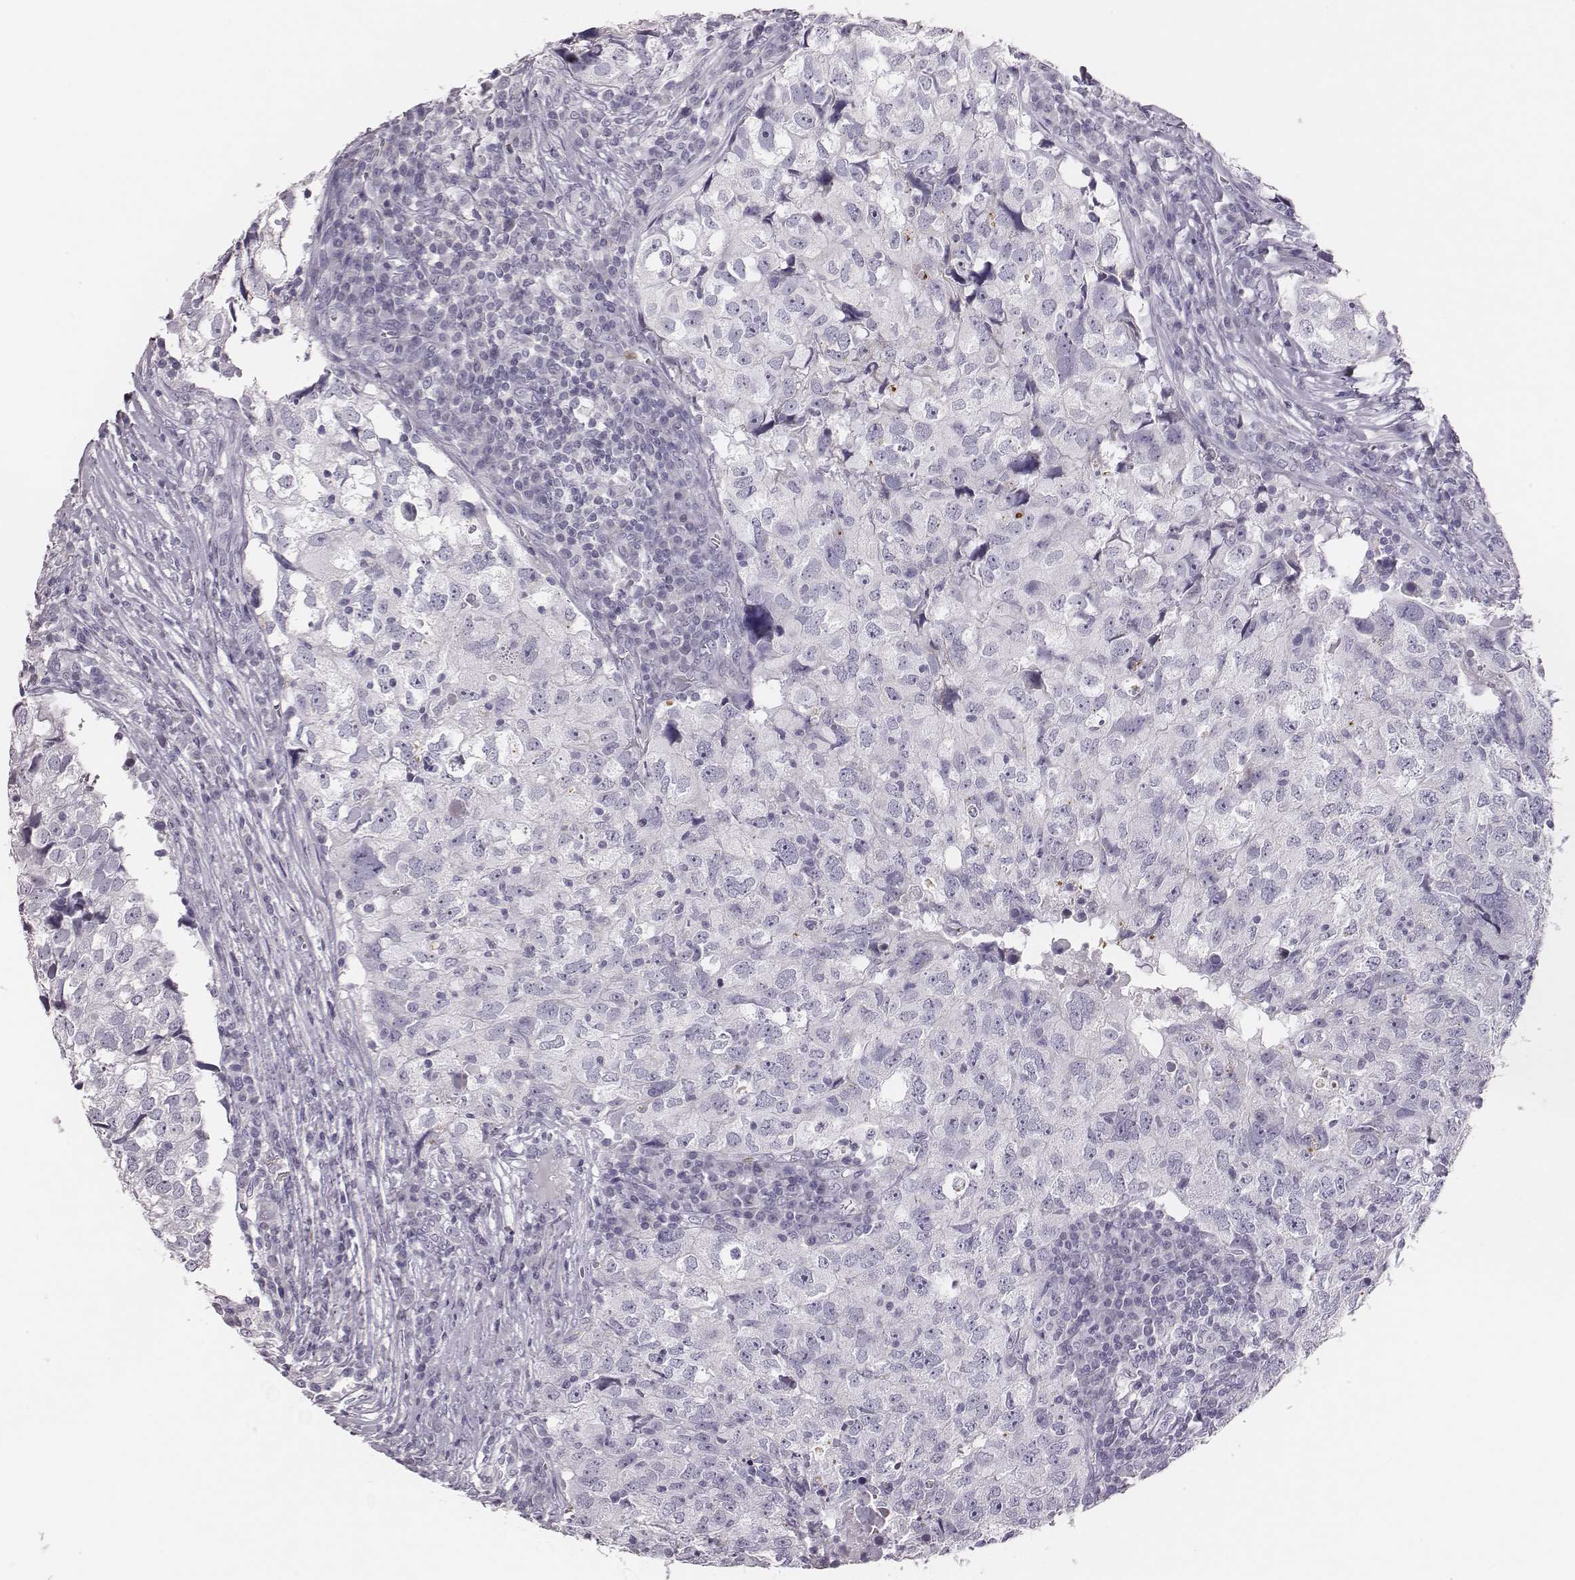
{"staining": {"intensity": "negative", "quantity": "none", "location": "none"}, "tissue": "breast cancer", "cell_type": "Tumor cells", "image_type": "cancer", "snomed": [{"axis": "morphology", "description": "Duct carcinoma"}, {"axis": "topography", "description": "Breast"}], "caption": "An image of human breast cancer (invasive ductal carcinoma) is negative for staining in tumor cells.", "gene": "H1-6", "patient": {"sex": "female", "age": 30}}